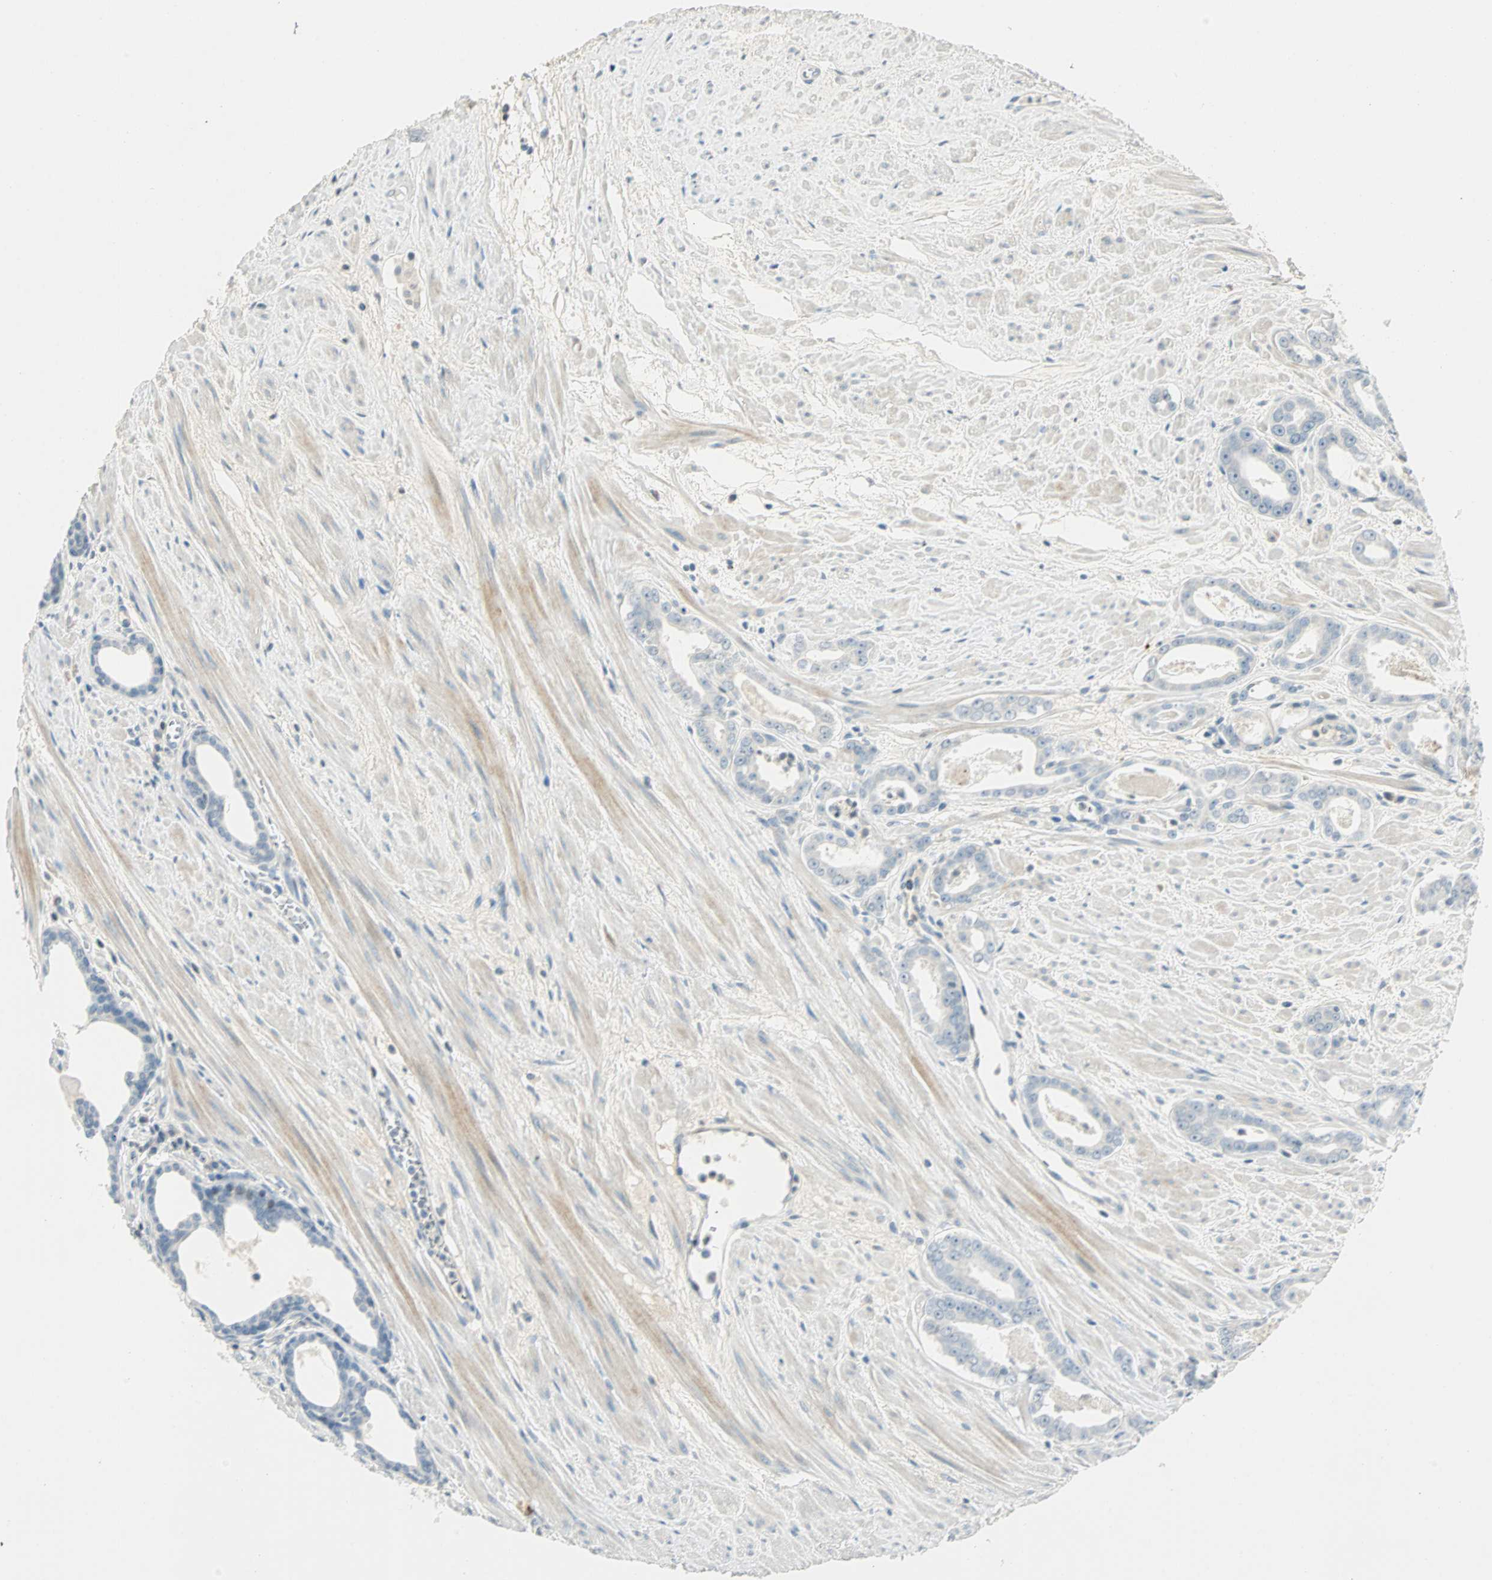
{"staining": {"intensity": "weak", "quantity": "<25%", "location": "nuclear"}, "tissue": "prostate cancer", "cell_type": "Tumor cells", "image_type": "cancer", "snomed": [{"axis": "morphology", "description": "Adenocarcinoma, Low grade"}, {"axis": "topography", "description": "Prostate"}], "caption": "The image shows no significant staining in tumor cells of prostate cancer.", "gene": "SMAD3", "patient": {"sex": "male", "age": 57}}